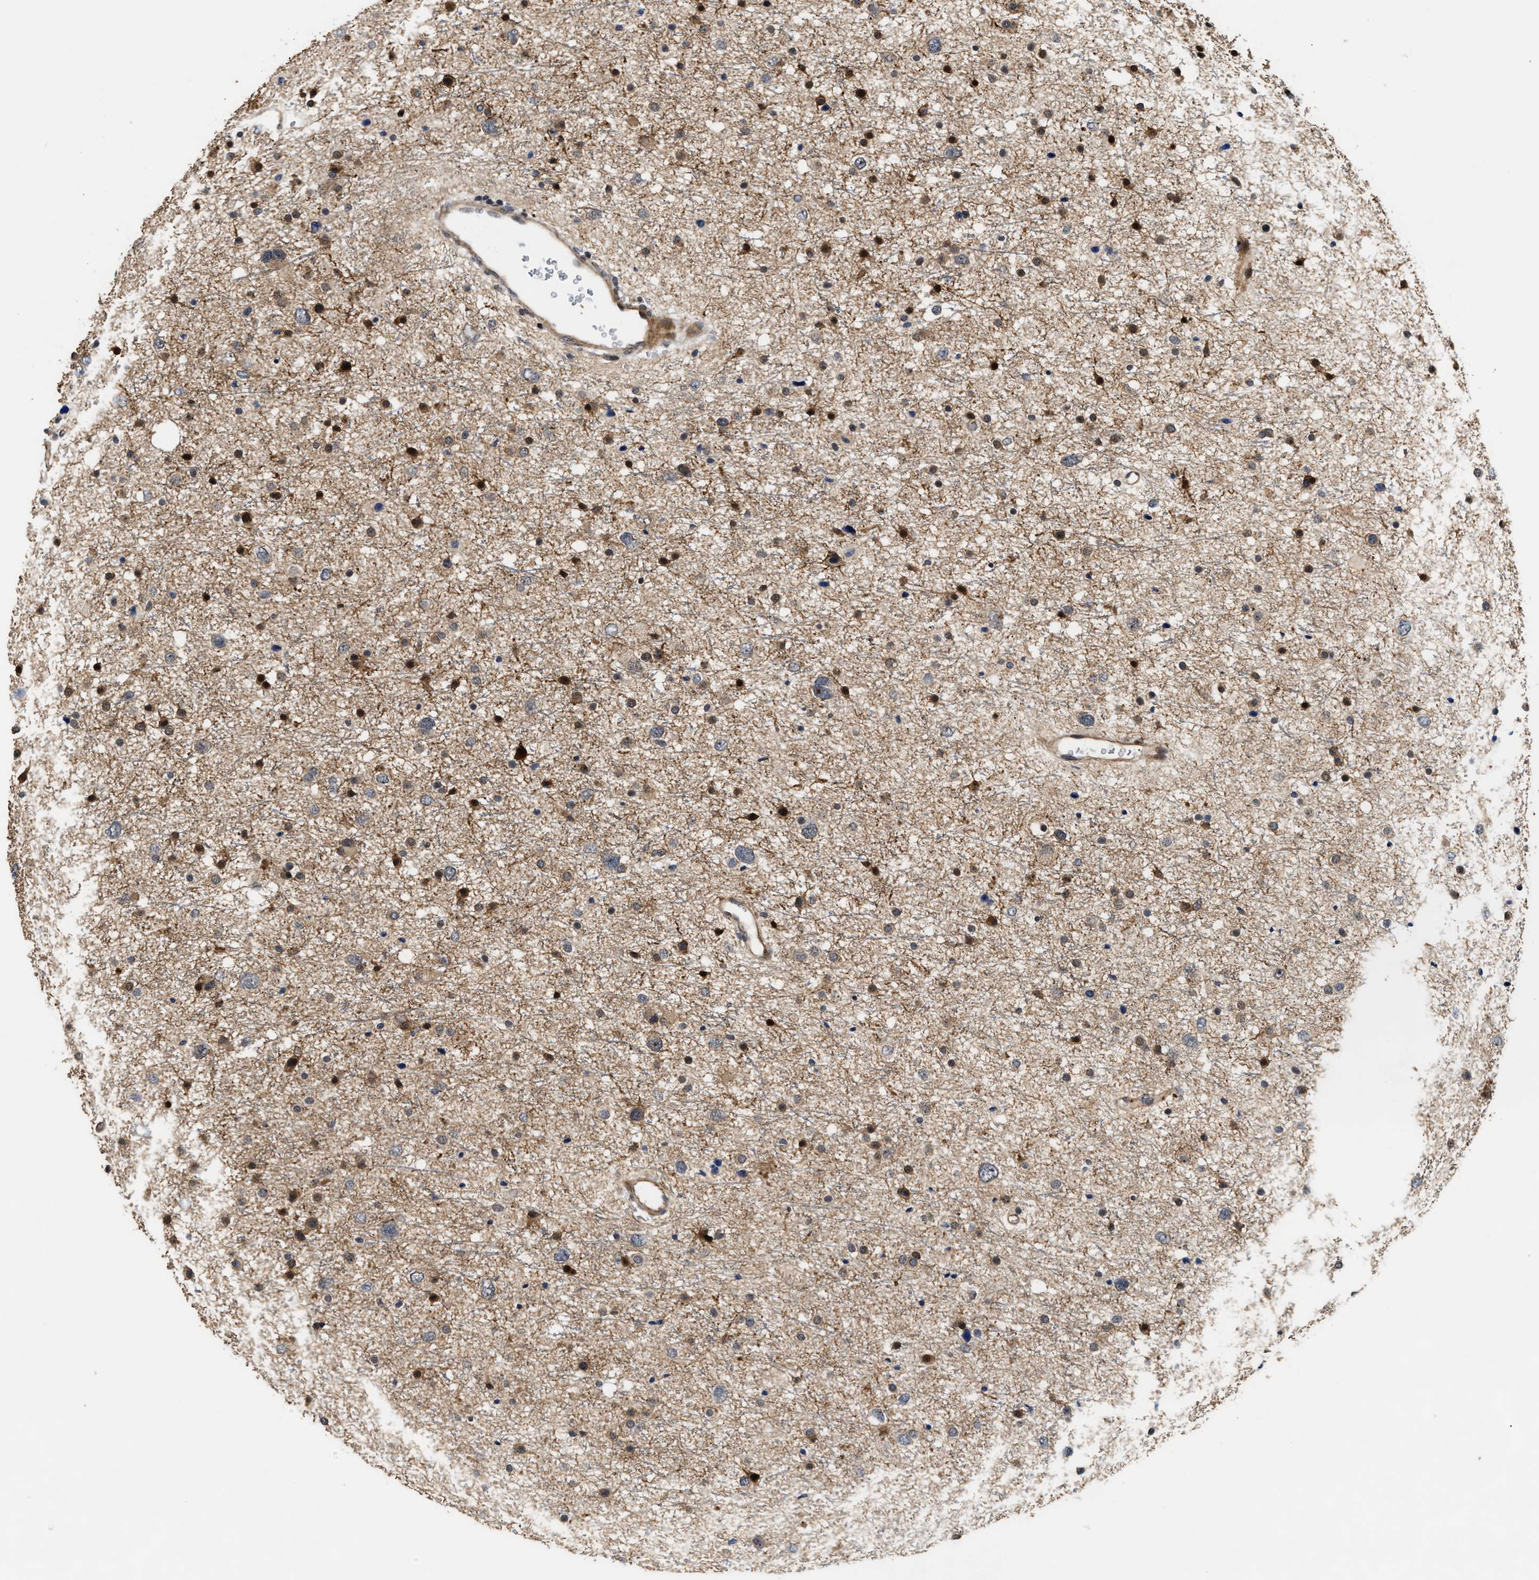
{"staining": {"intensity": "moderate", "quantity": "25%-75%", "location": "cytoplasmic/membranous,nuclear"}, "tissue": "glioma", "cell_type": "Tumor cells", "image_type": "cancer", "snomed": [{"axis": "morphology", "description": "Glioma, malignant, Low grade"}, {"axis": "topography", "description": "Brain"}], "caption": "Protein expression analysis of human malignant low-grade glioma reveals moderate cytoplasmic/membranous and nuclear positivity in approximately 25%-75% of tumor cells. (Brightfield microscopy of DAB IHC at high magnification).", "gene": "ALDH3A2", "patient": {"sex": "female", "age": 37}}